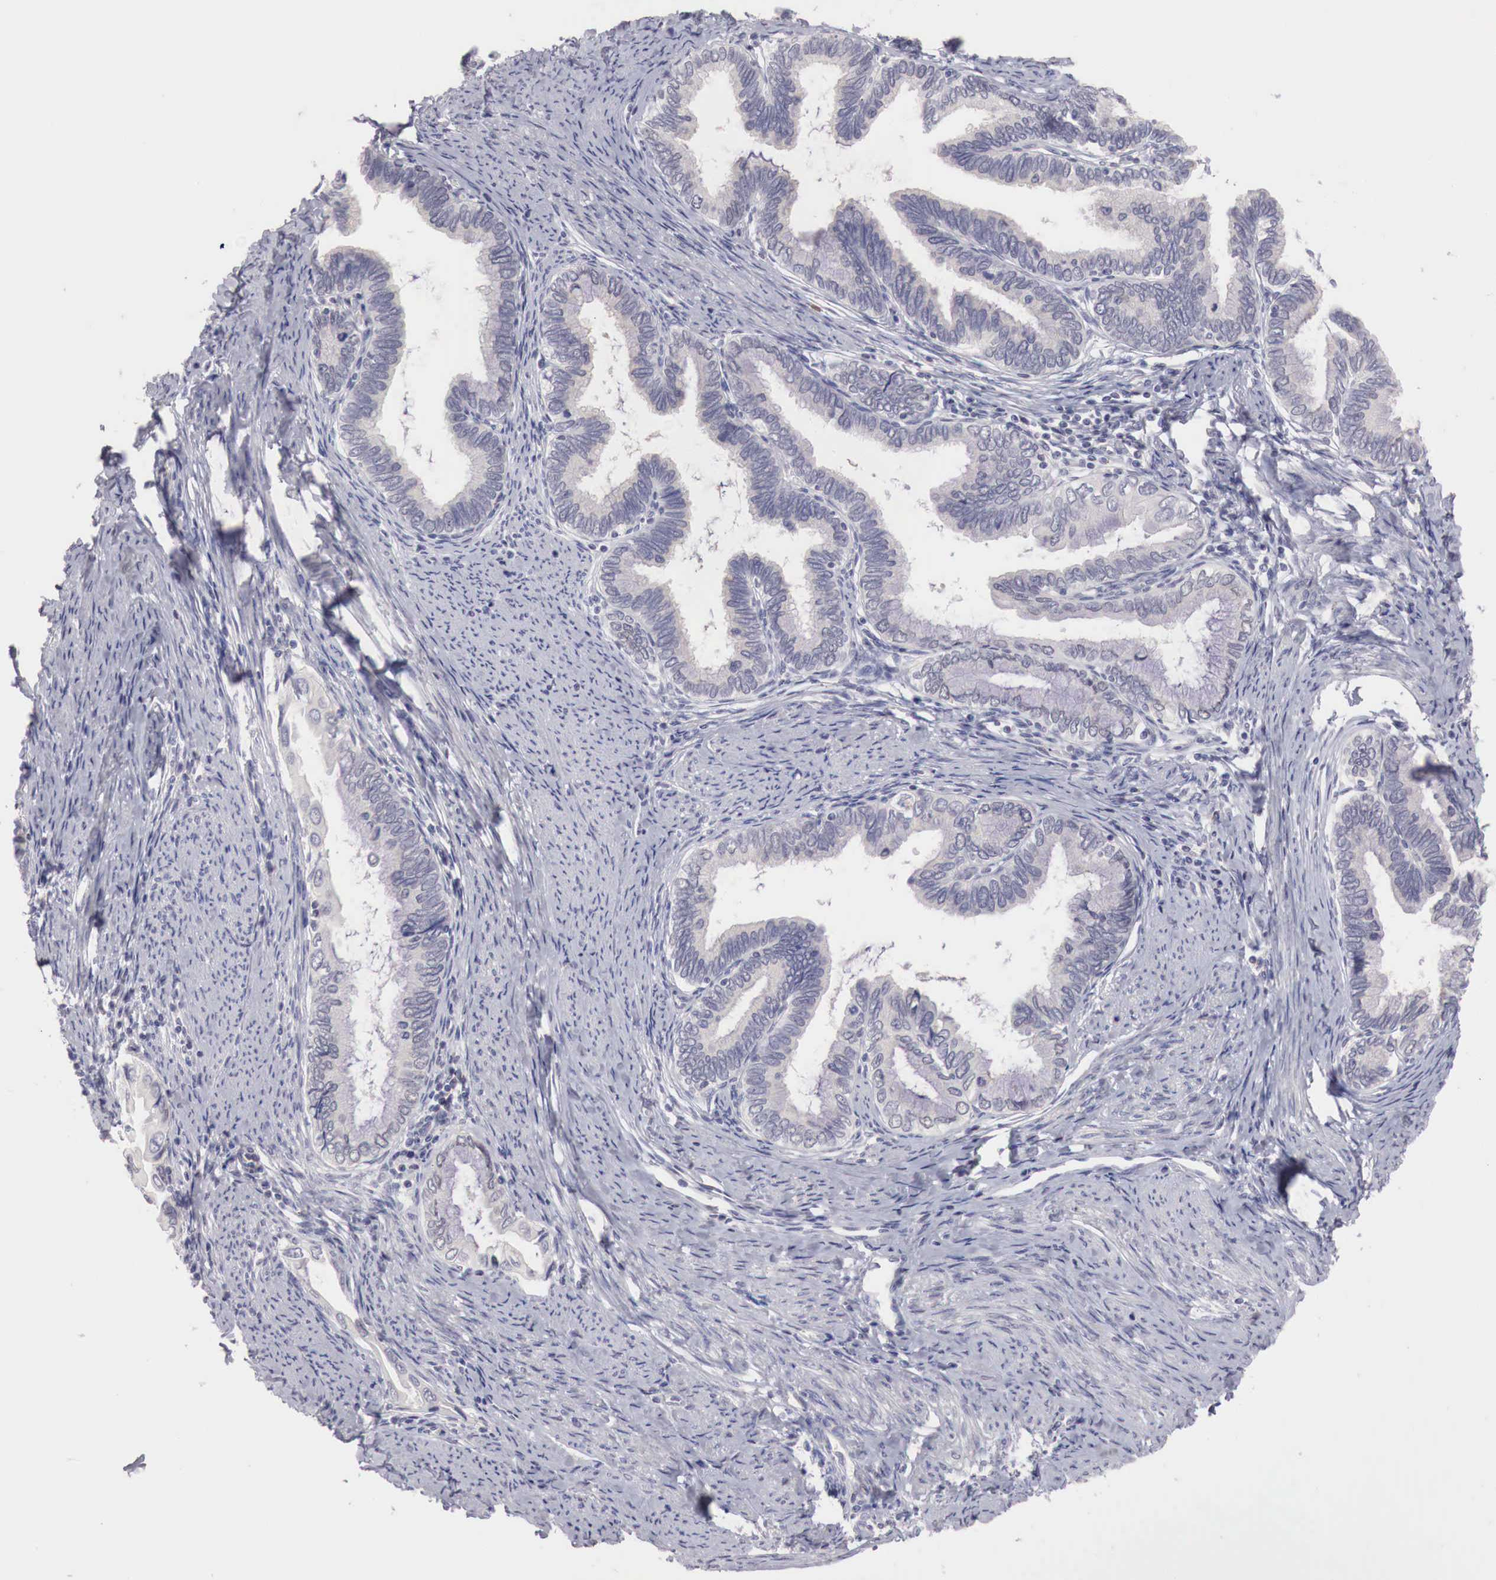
{"staining": {"intensity": "negative", "quantity": "none", "location": "none"}, "tissue": "cervical cancer", "cell_type": "Tumor cells", "image_type": "cancer", "snomed": [{"axis": "morphology", "description": "Adenocarcinoma, NOS"}, {"axis": "topography", "description": "Cervix"}], "caption": "Tumor cells are negative for brown protein staining in cervical cancer.", "gene": "GATA1", "patient": {"sex": "female", "age": 49}}